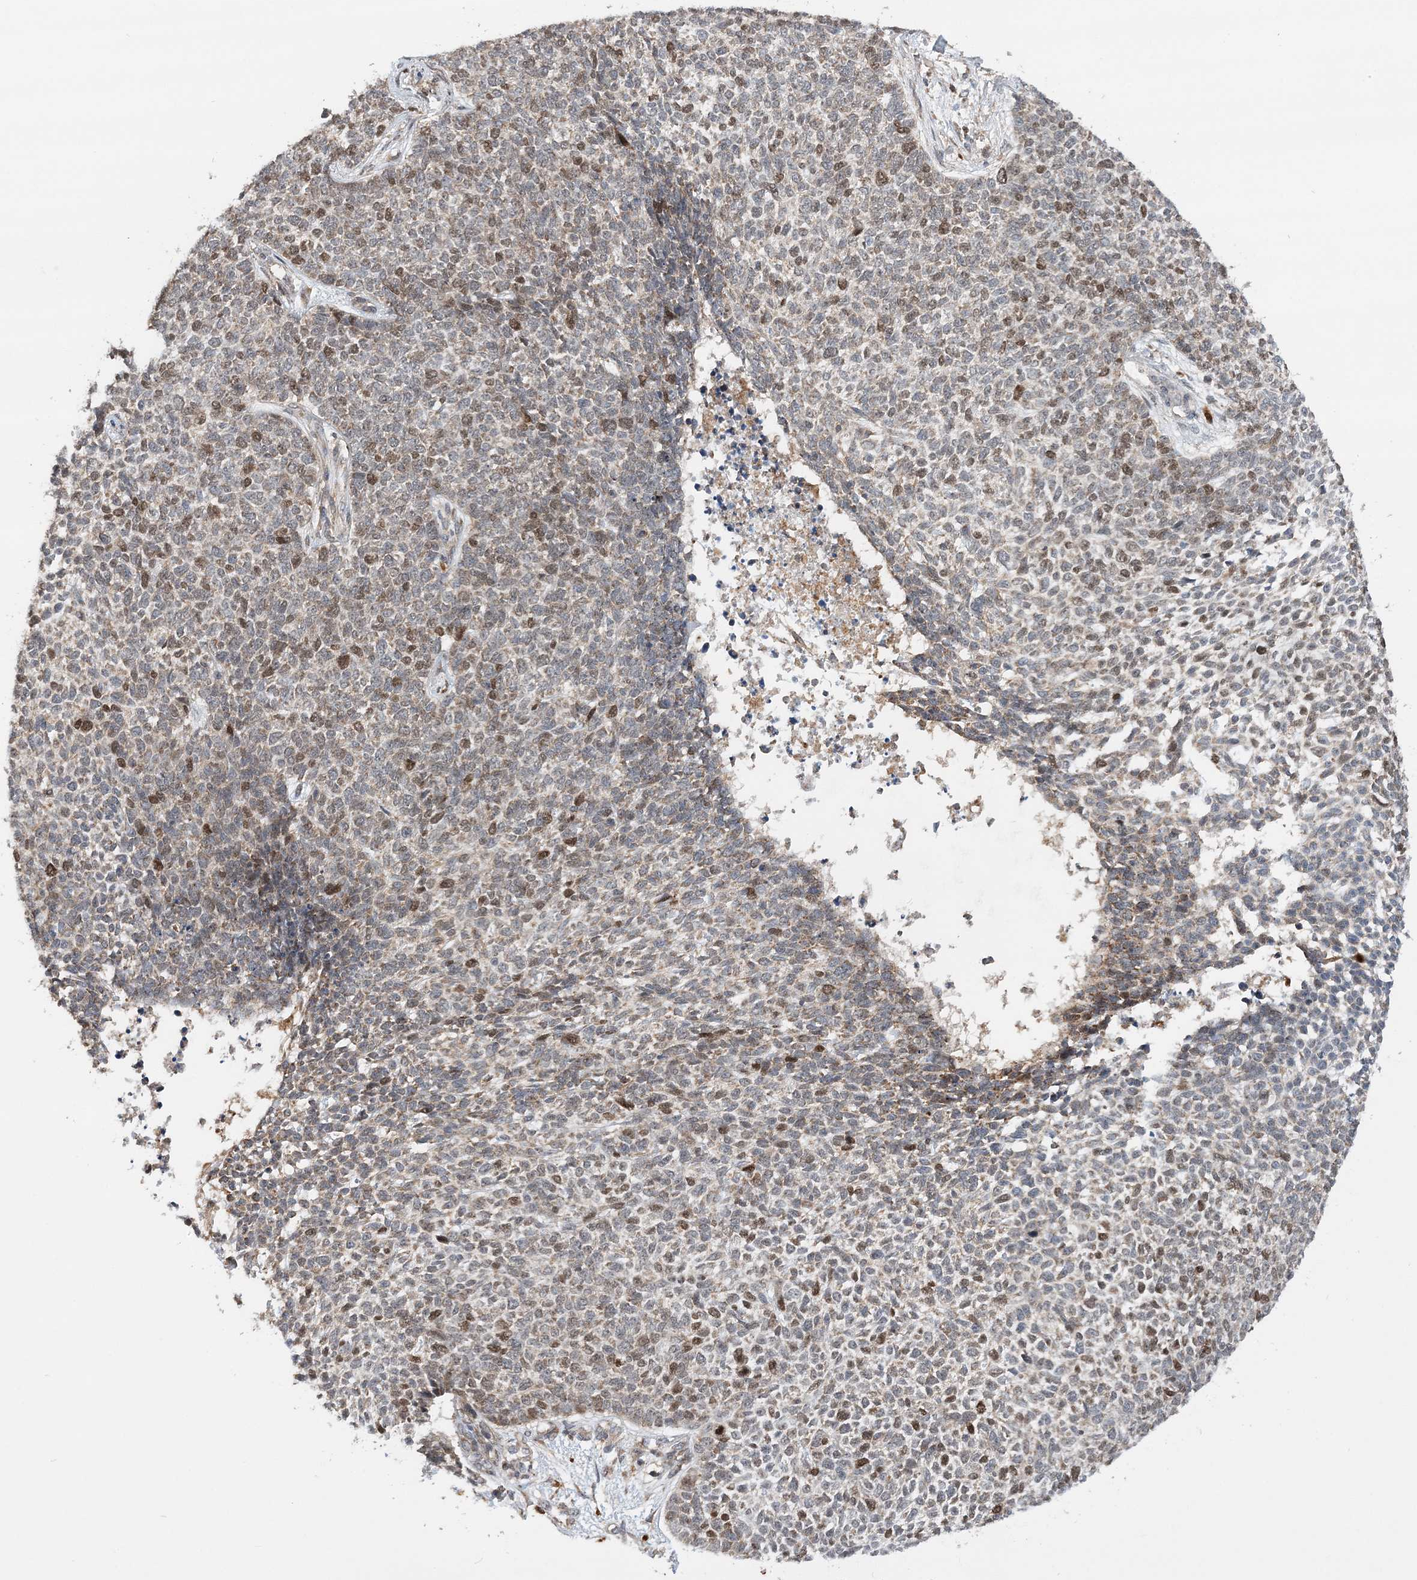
{"staining": {"intensity": "moderate", "quantity": "<25%", "location": "cytoplasmic/membranous,nuclear"}, "tissue": "skin cancer", "cell_type": "Tumor cells", "image_type": "cancer", "snomed": [{"axis": "morphology", "description": "Basal cell carcinoma"}, {"axis": "topography", "description": "Skin"}], "caption": "Immunohistochemistry (IHC) of human skin basal cell carcinoma shows low levels of moderate cytoplasmic/membranous and nuclear expression in approximately <25% of tumor cells. (IHC, brightfield microscopy, high magnification).", "gene": "KIF4A", "patient": {"sex": "female", "age": 84}}